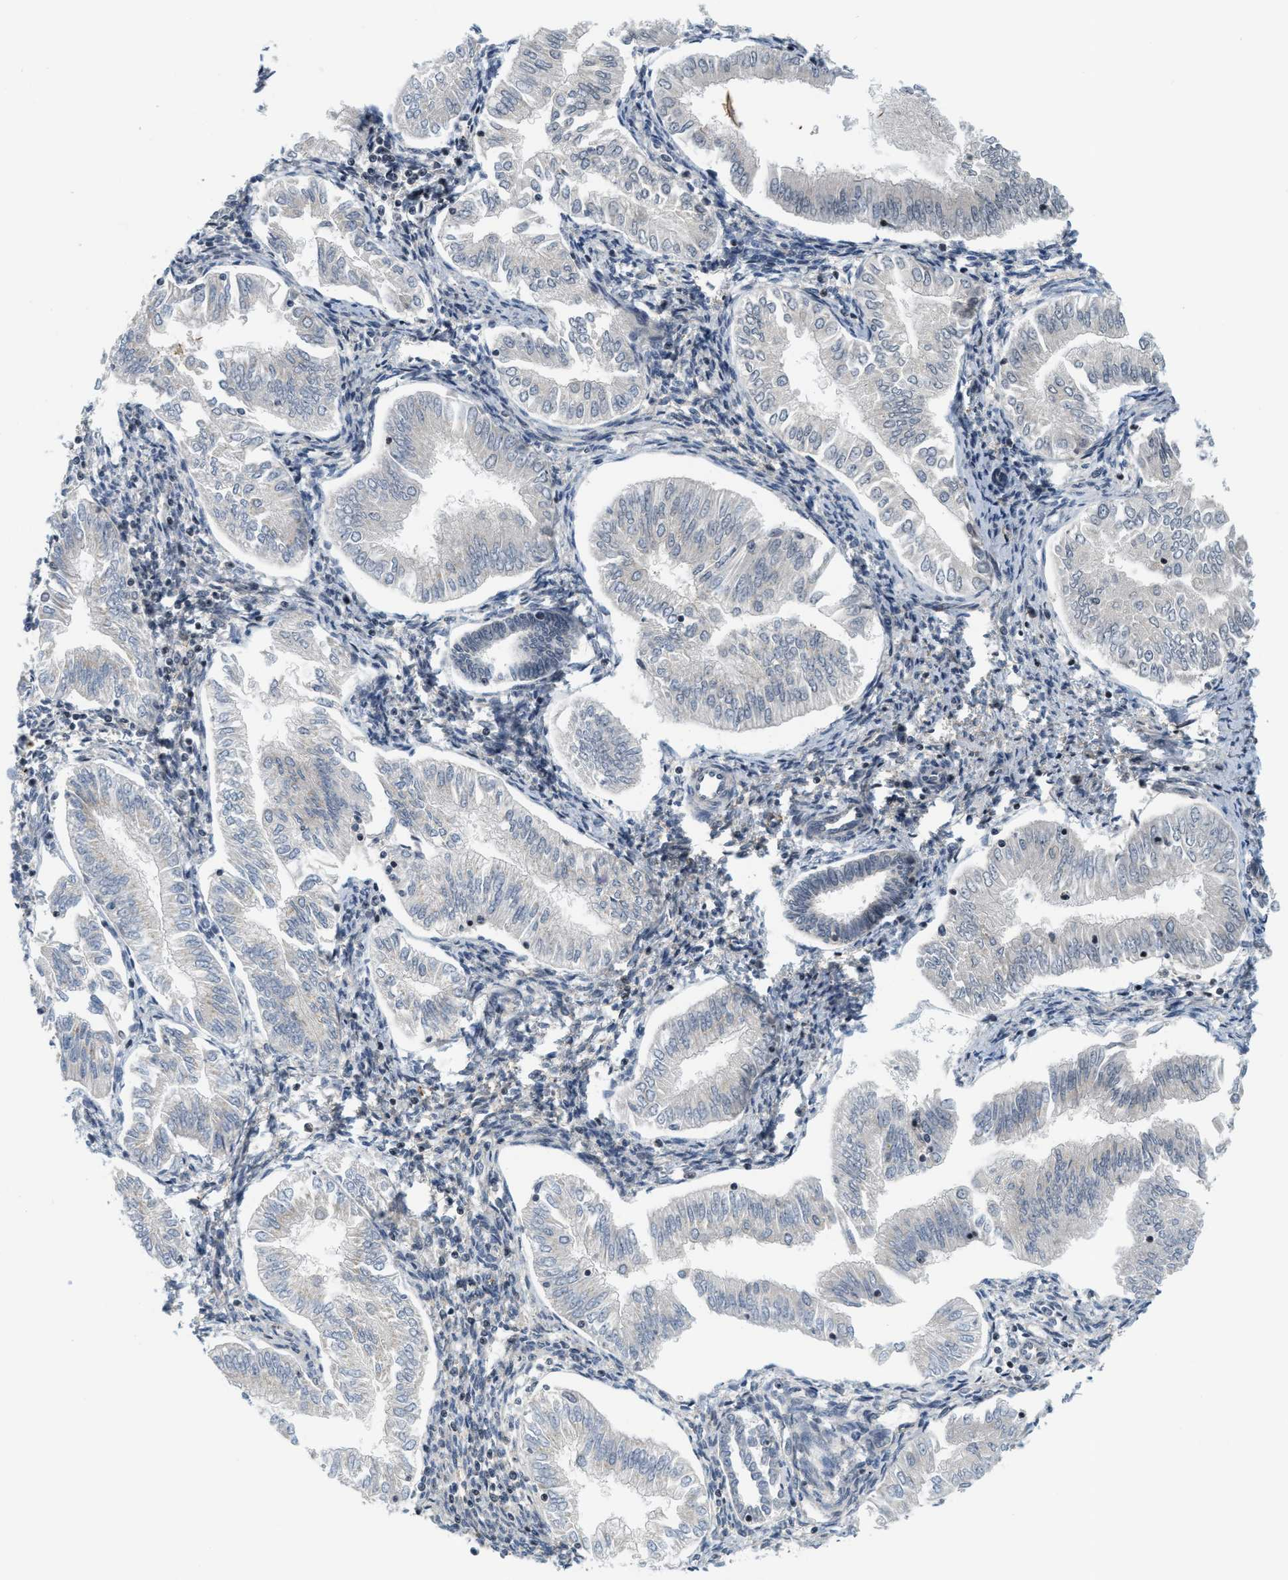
{"staining": {"intensity": "negative", "quantity": "none", "location": "none"}, "tissue": "endometrial cancer", "cell_type": "Tumor cells", "image_type": "cancer", "snomed": [{"axis": "morphology", "description": "Adenocarcinoma, NOS"}, {"axis": "topography", "description": "Endometrium"}], "caption": "The micrograph shows no significant staining in tumor cells of adenocarcinoma (endometrial).", "gene": "KMT2A", "patient": {"sex": "female", "age": 53}}